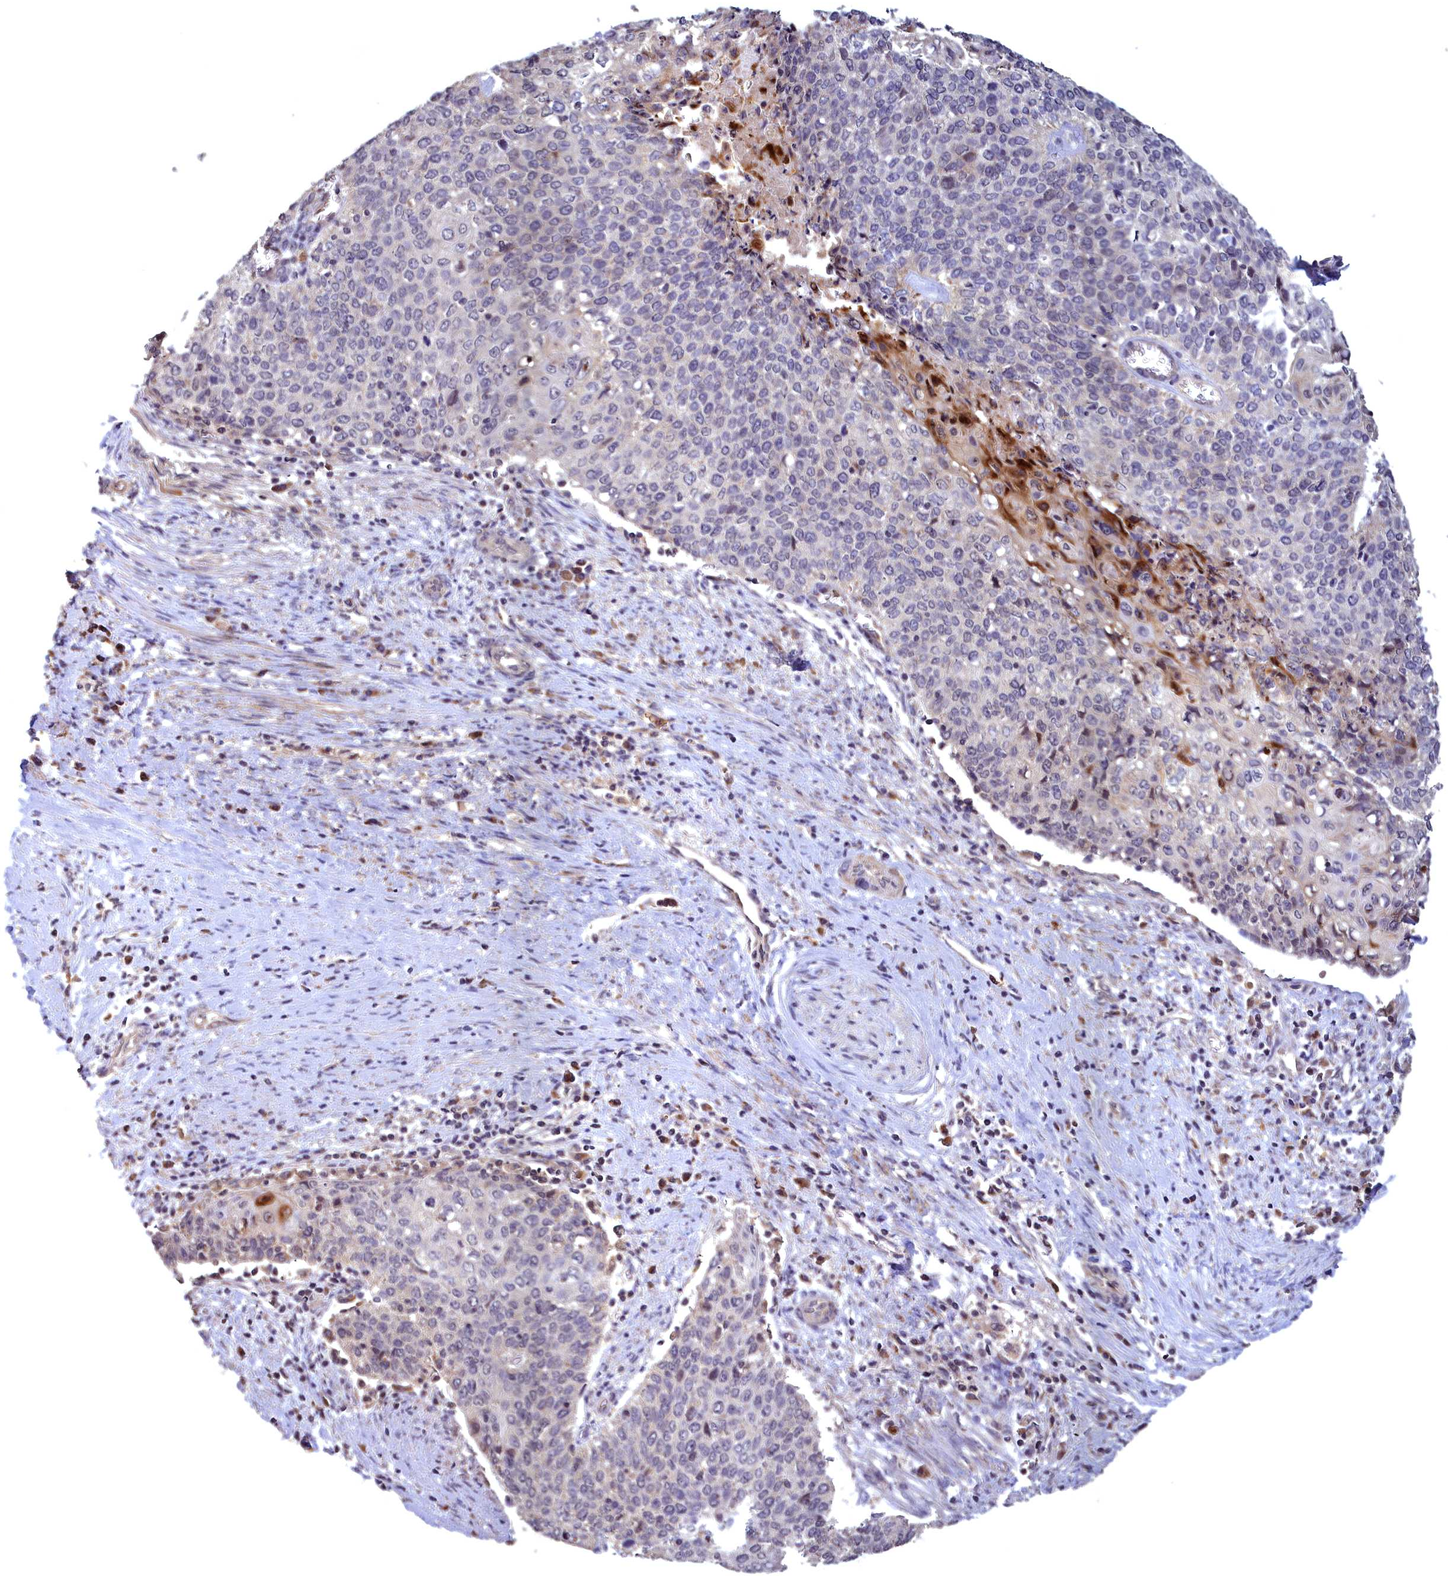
{"staining": {"intensity": "negative", "quantity": "none", "location": "none"}, "tissue": "cervical cancer", "cell_type": "Tumor cells", "image_type": "cancer", "snomed": [{"axis": "morphology", "description": "Squamous cell carcinoma, NOS"}, {"axis": "topography", "description": "Cervix"}], "caption": "This is an immunohistochemistry histopathology image of squamous cell carcinoma (cervical). There is no staining in tumor cells.", "gene": "EPB41L4B", "patient": {"sex": "female", "age": 39}}